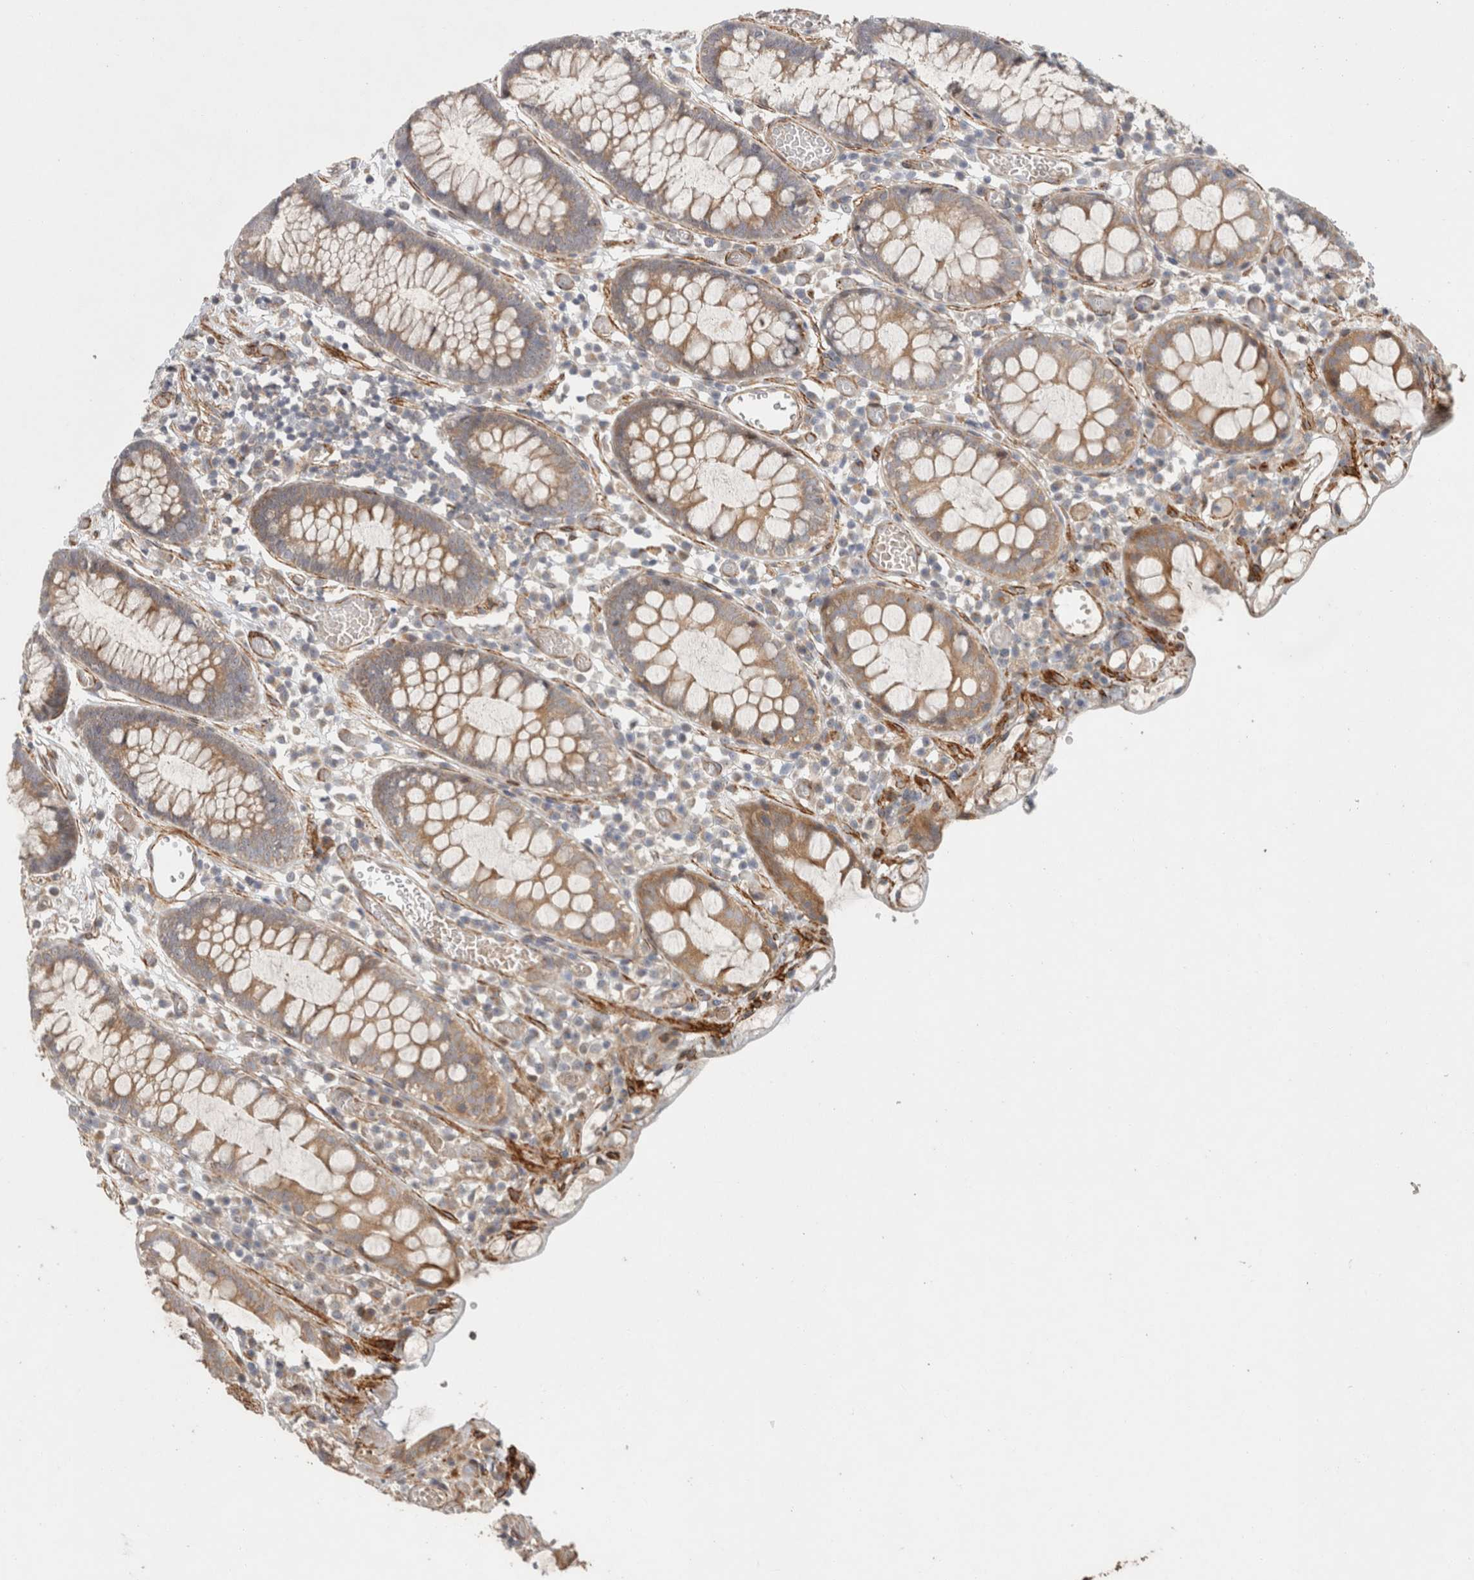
{"staining": {"intensity": "moderate", "quantity": ">75%", "location": "cytoplasmic/membranous"}, "tissue": "colon", "cell_type": "Endothelial cells", "image_type": "normal", "snomed": [{"axis": "morphology", "description": "Normal tissue, NOS"}, {"axis": "topography", "description": "Colon"}], "caption": "Protein analysis of unremarkable colon exhibits moderate cytoplasmic/membranous staining in about >75% of endothelial cells. Immunohistochemistry stains the protein in brown and the nuclei are stained blue.", "gene": "SIPA1L2", "patient": {"sex": "male", "age": 14}}